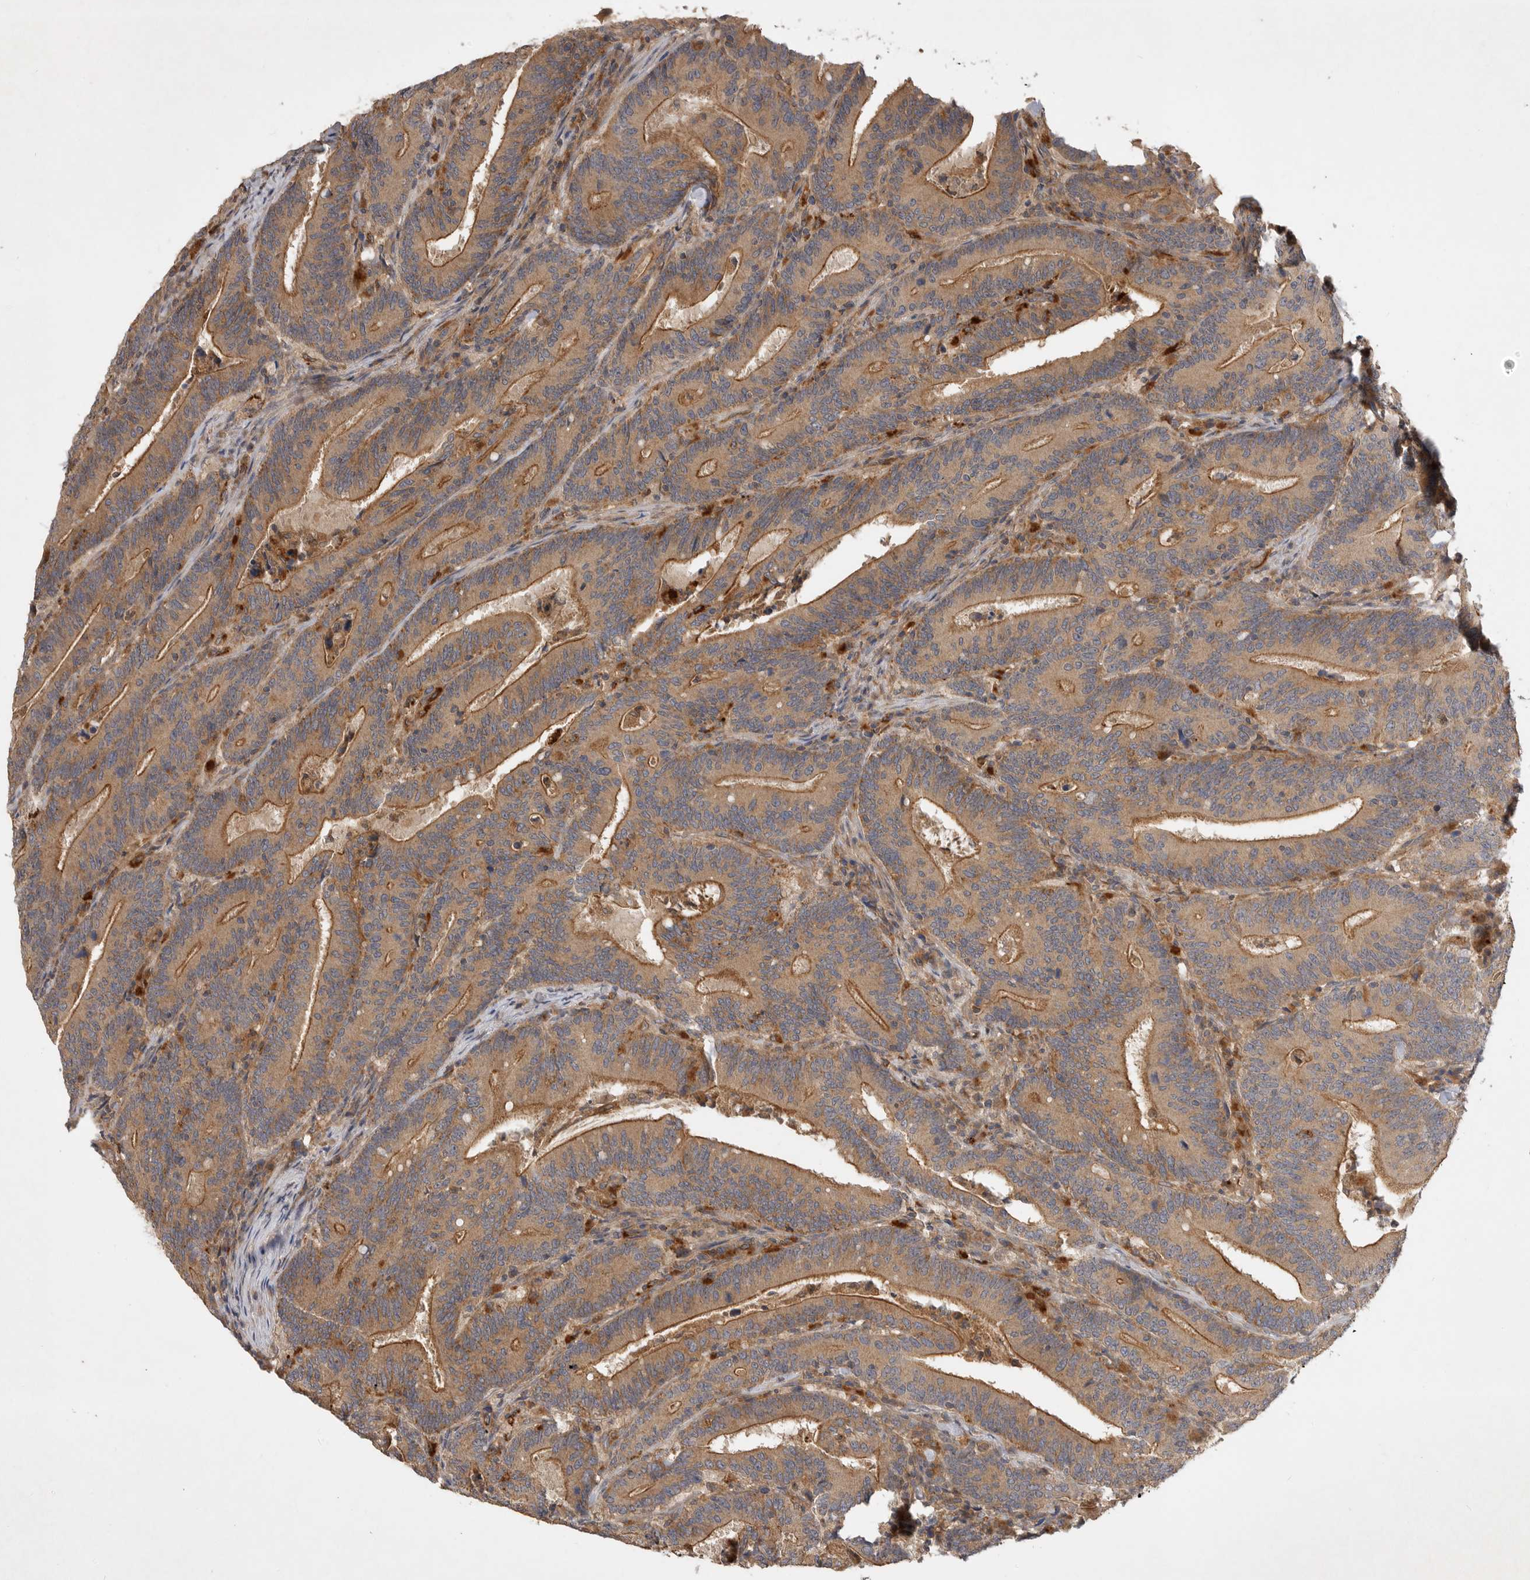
{"staining": {"intensity": "moderate", "quantity": ">75%", "location": "cytoplasmic/membranous"}, "tissue": "colorectal cancer", "cell_type": "Tumor cells", "image_type": "cancer", "snomed": [{"axis": "morphology", "description": "Adenocarcinoma, NOS"}, {"axis": "topography", "description": "Colon"}], "caption": "Protein expression analysis of human colorectal cancer (adenocarcinoma) reveals moderate cytoplasmic/membranous positivity in approximately >75% of tumor cells.", "gene": "ZNF232", "patient": {"sex": "female", "age": 66}}